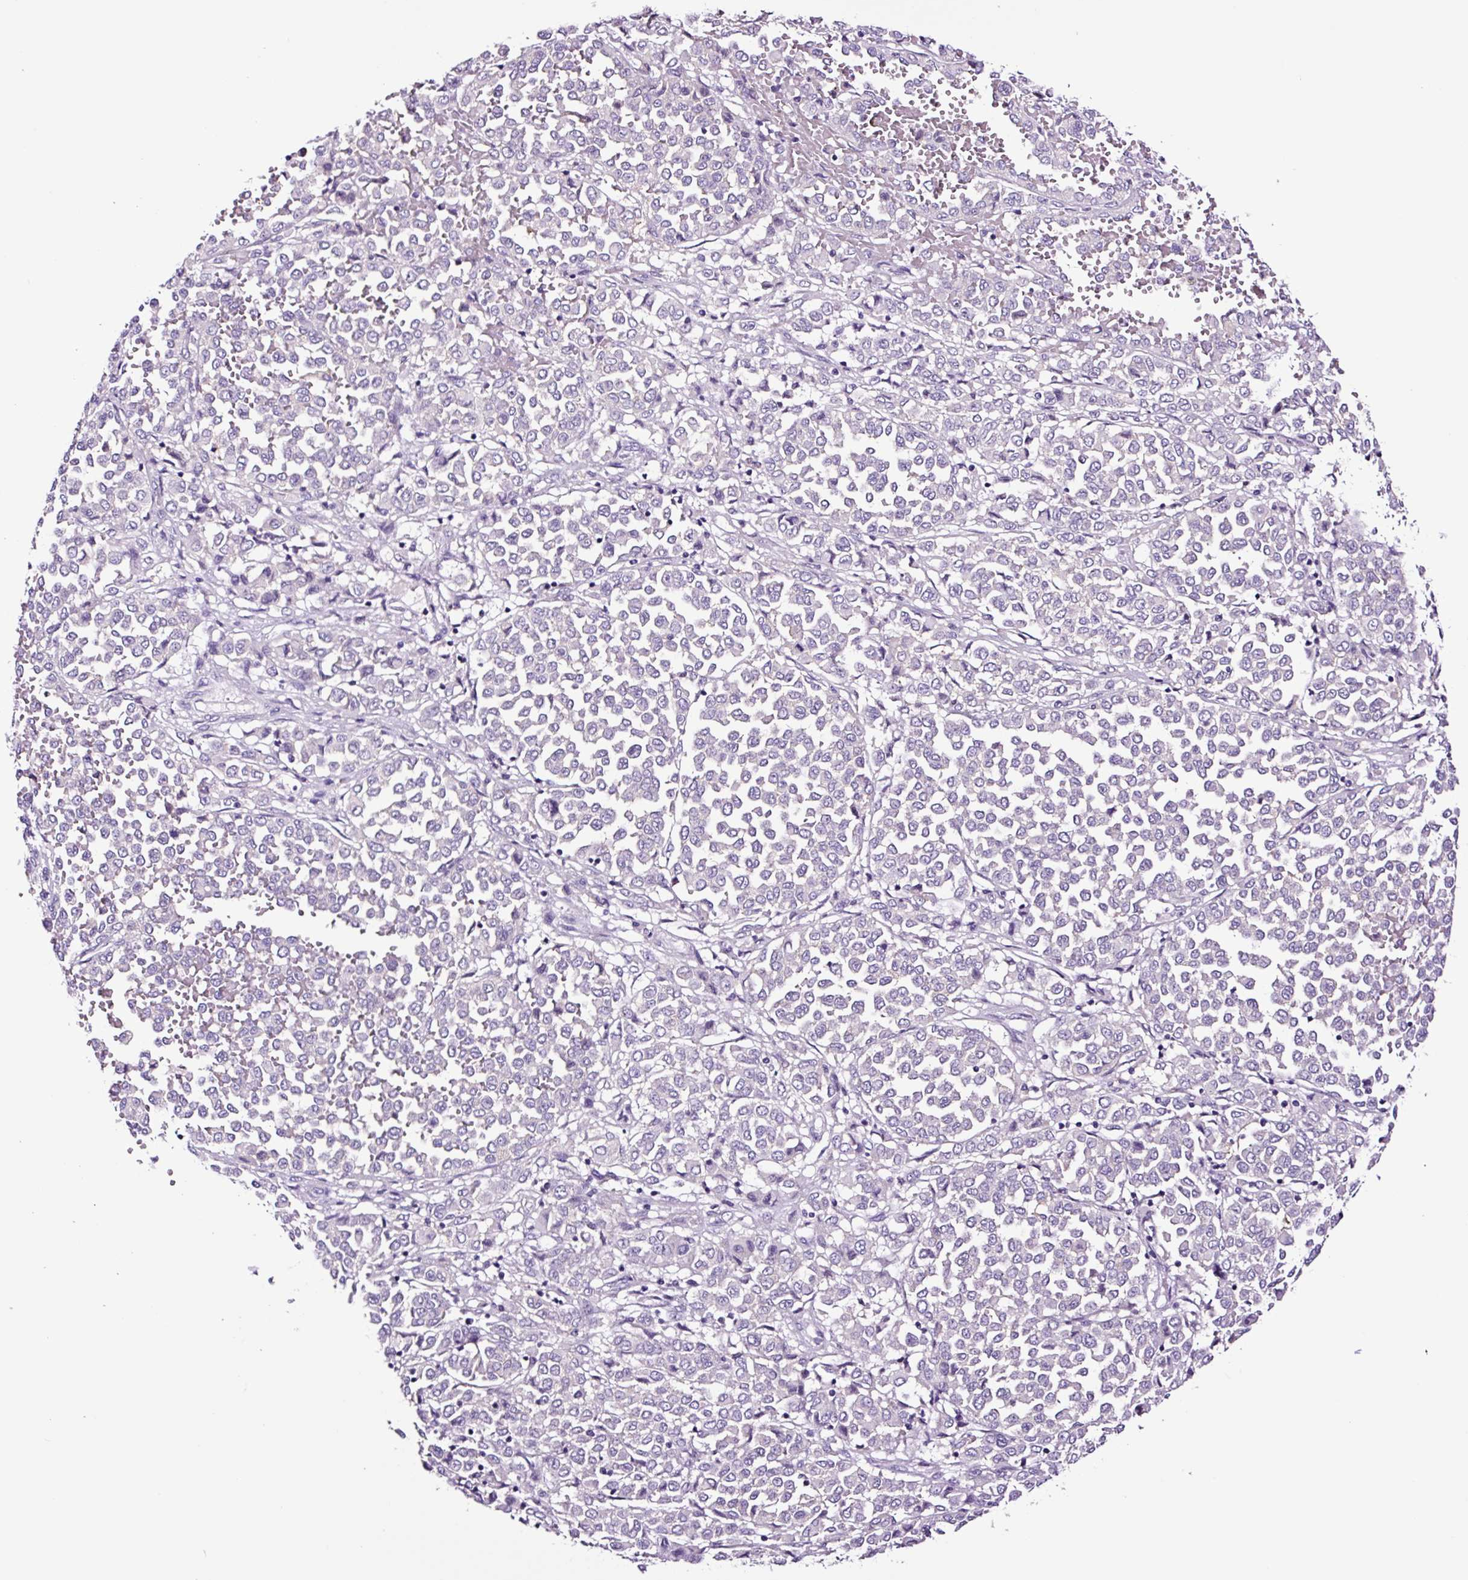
{"staining": {"intensity": "negative", "quantity": "none", "location": "none"}, "tissue": "melanoma", "cell_type": "Tumor cells", "image_type": "cancer", "snomed": [{"axis": "morphology", "description": "Malignant melanoma, Metastatic site"}, {"axis": "topography", "description": "Pancreas"}], "caption": "Immunohistochemical staining of human melanoma shows no significant expression in tumor cells.", "gene": "FBXL7", "patient": {"sex": "female", "age": 30}}